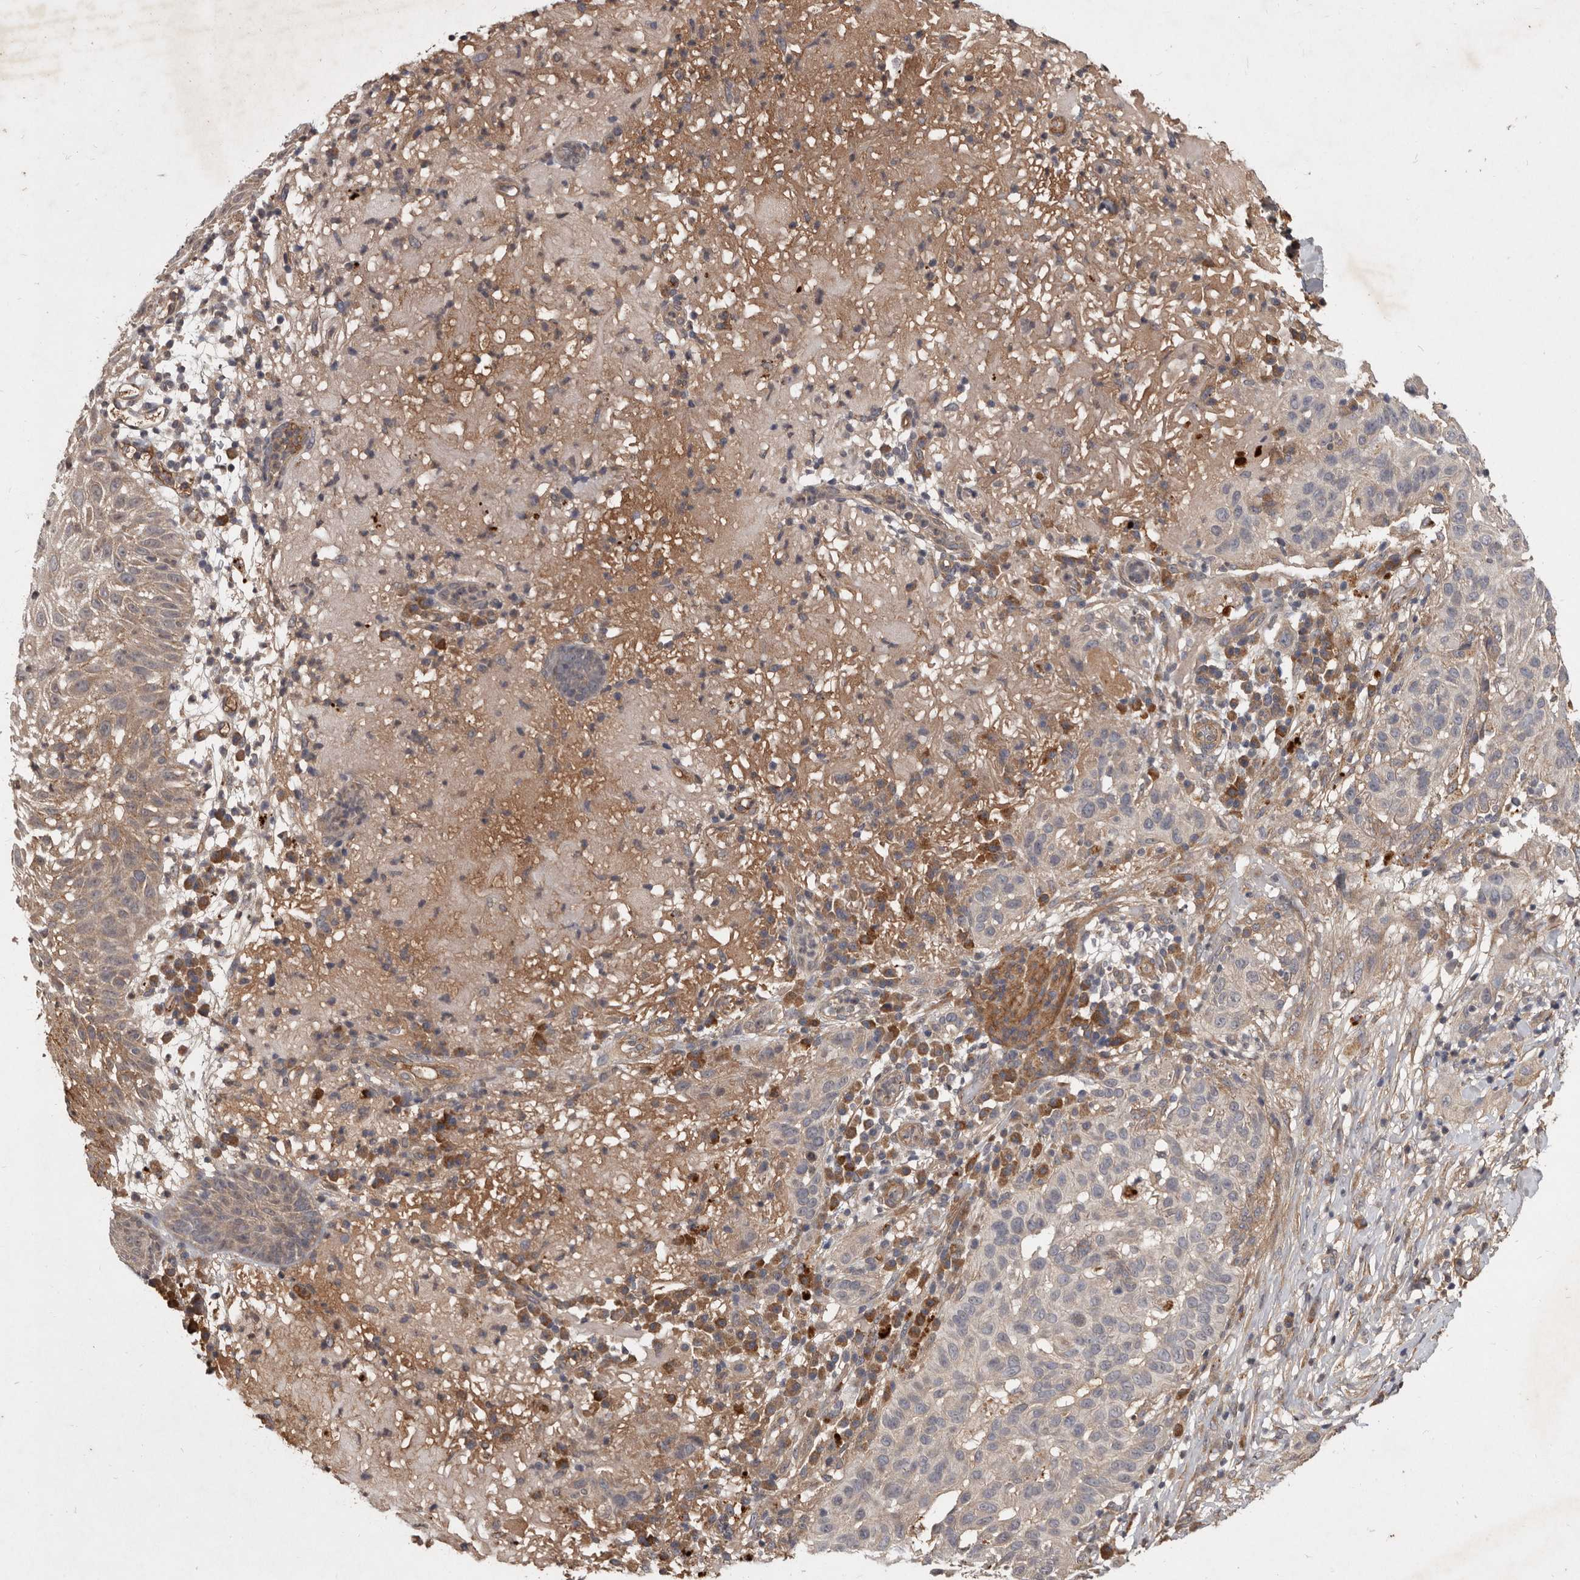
{"staining": {"intensity": "weak", "quantity": "<25%", "location": "cytoplasmic/membranous"}, "tissue": "skin cancer", "cell_type": "Tumor cells", "image_type": "cancer", "snomed": [{"axis": "morphology", "description": "Normal tissue, NOS"}, {"axis": "morphology", "description": "Squamous cell carcinoma, NOS"}, {"axis": "topography", "description": "Skin"}], "caption": "High magnification brightfield microscopy of squamous cell carcinoma (skin) stained with DAB (3,3'-diaminobenzidine) (brown) and counterstained with hematoxylin (blue): tumor cells show no significant staining.", "gene": "DNAJC28", "patient": {"sex": "female", "age": 96}}